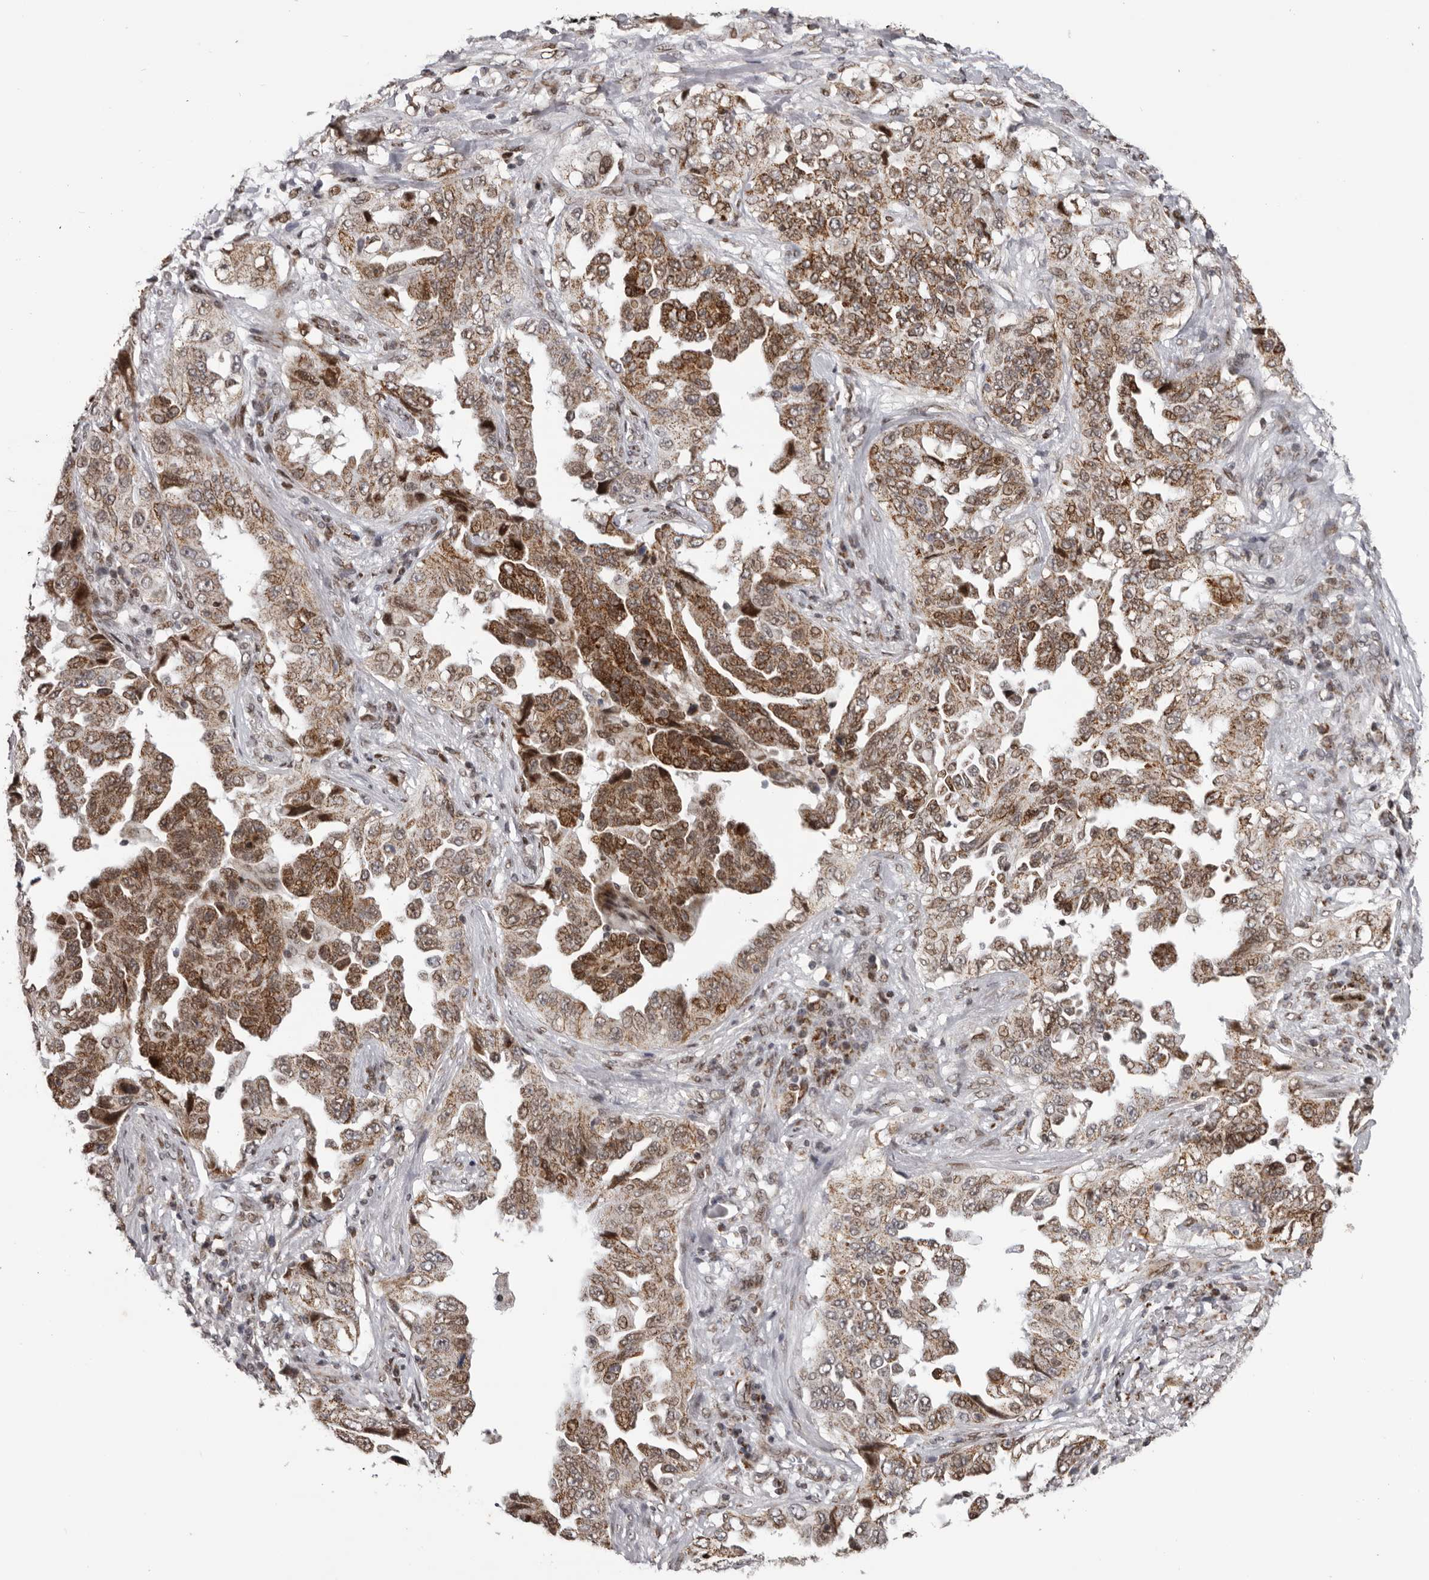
{"staining": {"intensity": "moderate", "quantity": ">75%", "location": "cytoplasmic/membranous"}, "tissue": "lung cancer", "cell_type": "Tumor cells", "image_type": "cancer", "snomed": [{"axis": "morphology", "description": "Adenocarcinoma, NOS"}, {"axis": "topography", "description": "Lung"}], "caption": "A high-resolution histopathology image shows immunohistochemistry (IHC) staining of adenocarcinoma (lung), which displays moderate cytoplasmic/membranous expression in approximately >75% of tumor cells. (IHC, brightfield microscopy, high magnification).", "gene": "C17orf99", "patient": {"sex": "female", "age": 51}}